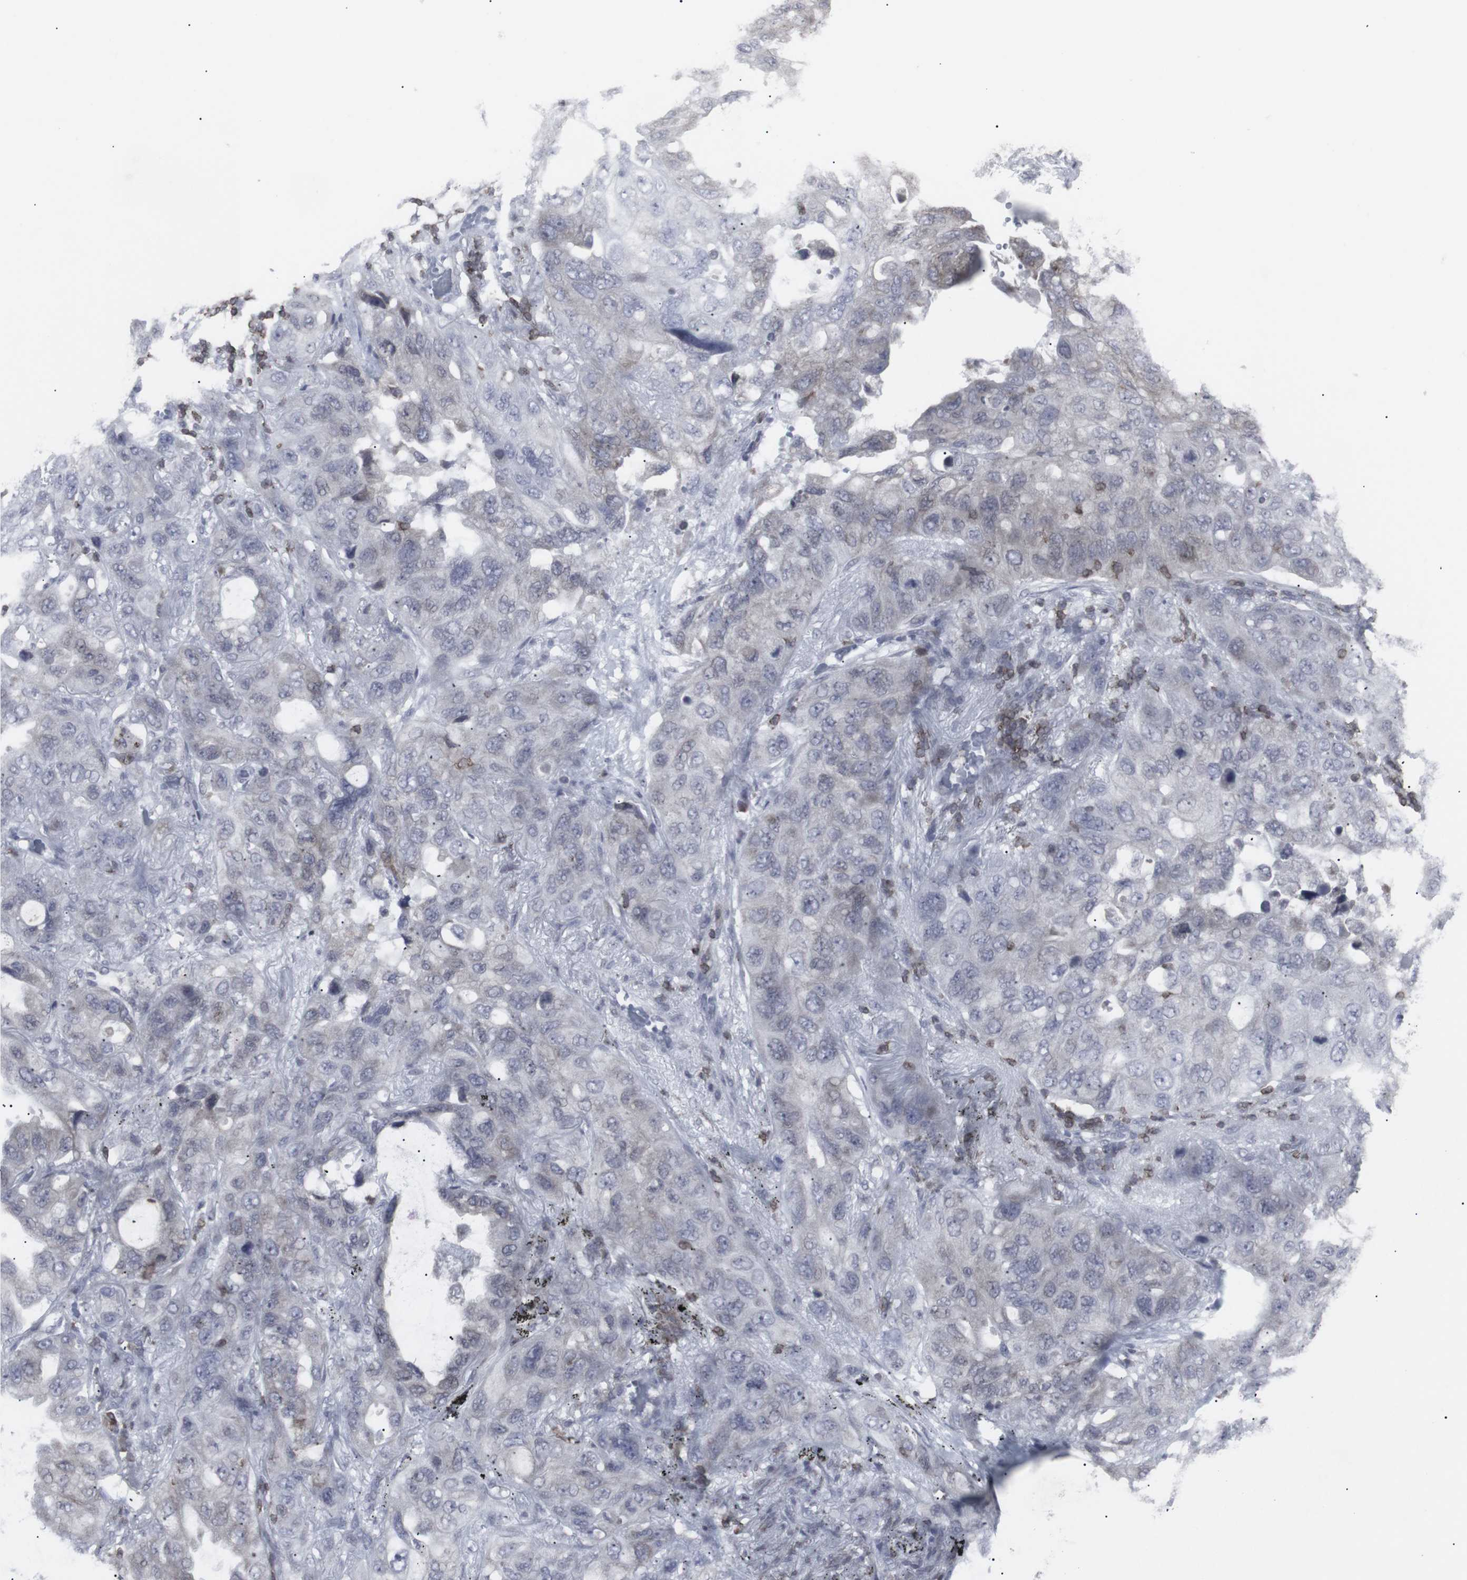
{"staining": {"intensity": "negative", "quantity": "none", "location": "none"}, "tissue": "lung cancer", "cell_type": "Tumor cells", "image_type": "cancer", "snomed": [{"axis": "morphology", "description": "Squamous cell carcinoma, NOS"}, {"axis": "topography", "description": "Lung"}], "caption": "The immunohistochemistry (IHC) photomicrograph has no significant expression in tumor cells of lung cancer tissue.", "gene": "APOBEC2", "patient": {"sex": "female", "age": 73}}